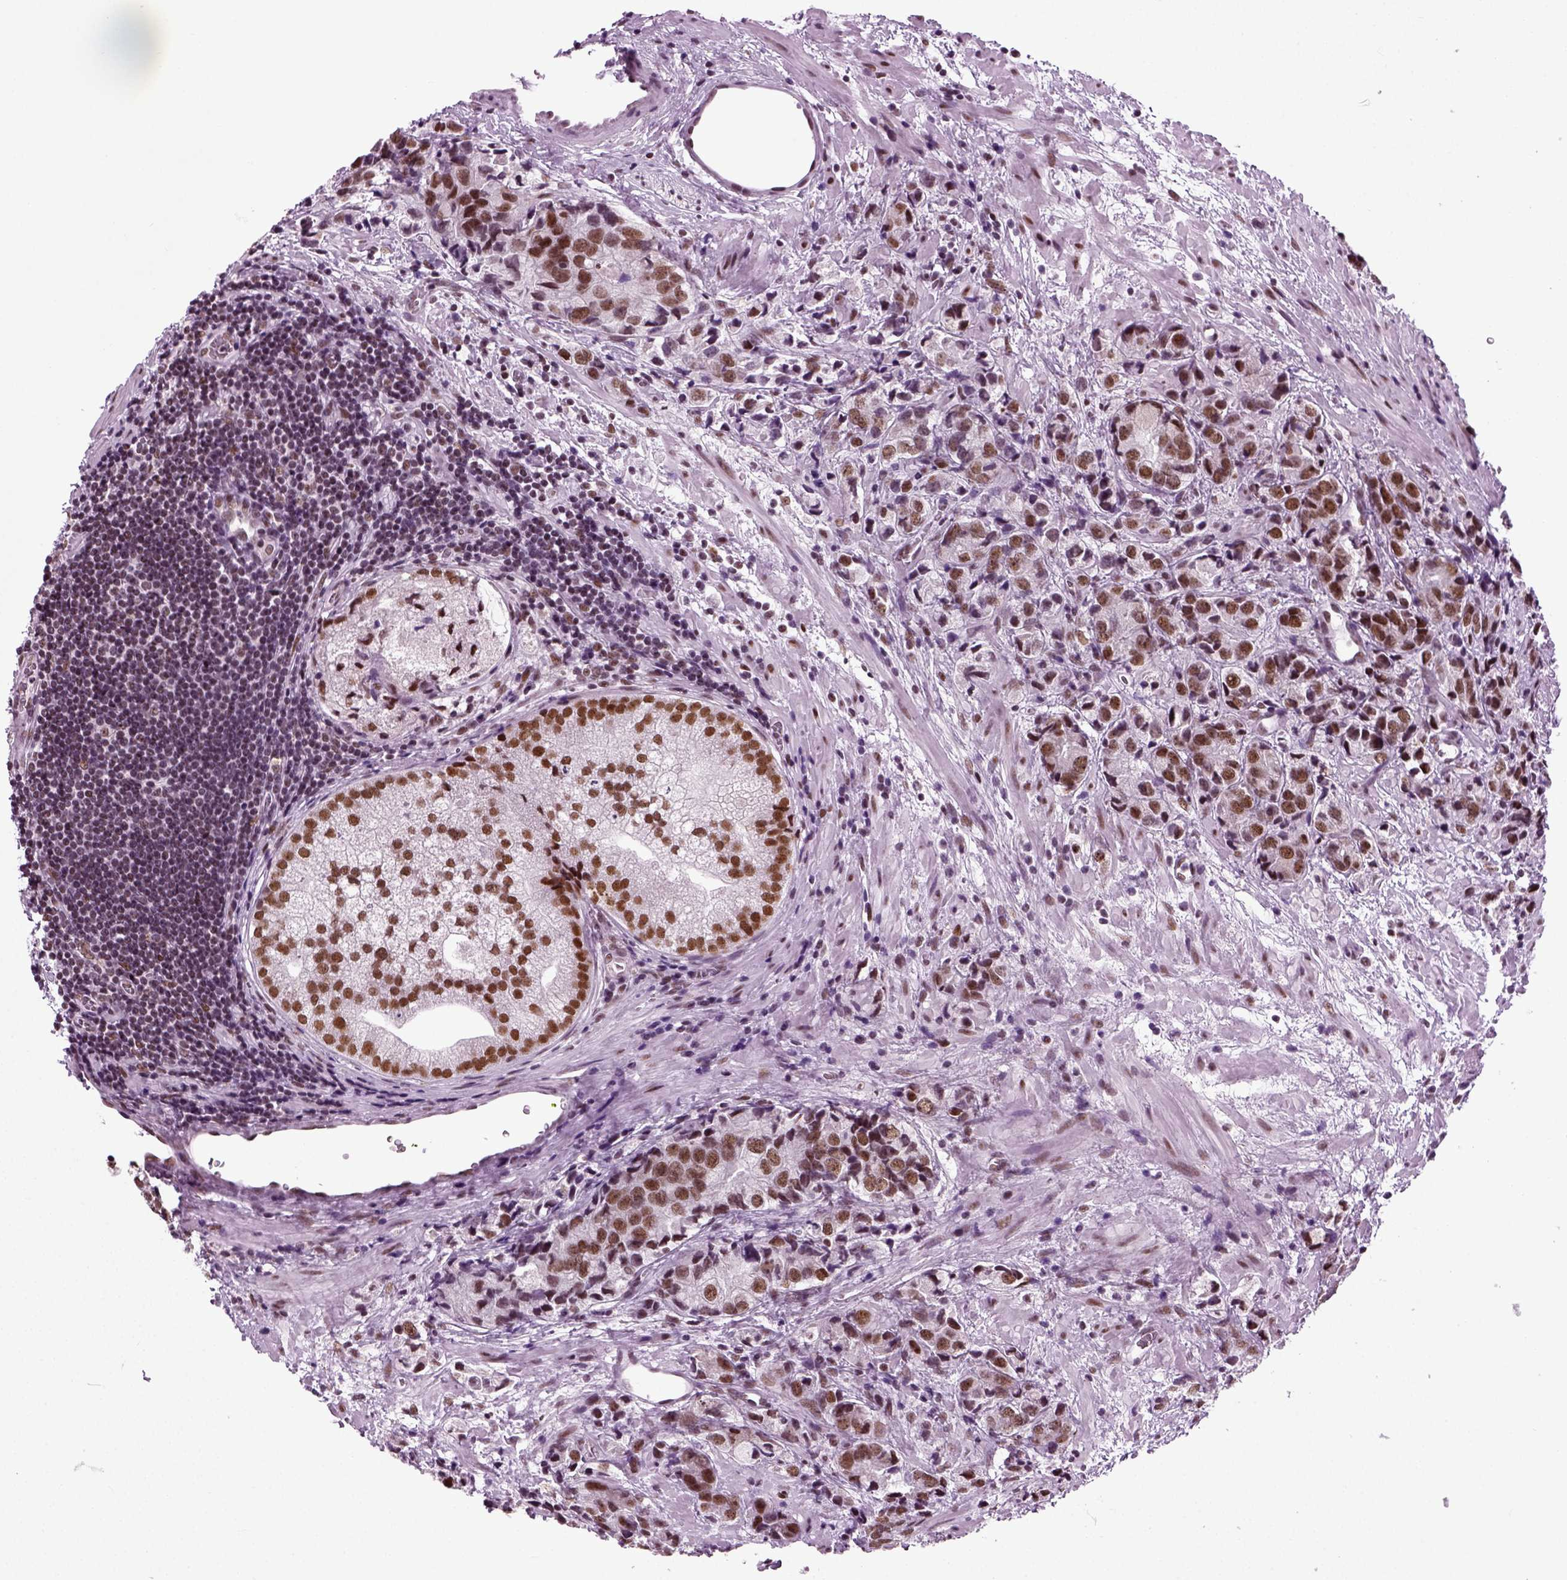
{"staining": {"intensity": "moderate", "quantity": "25%-75%", "location": "nuclear"}, "tissue": "prostate cancer", "cell_type": "Tumor cells", "image_type": "cancer", "snomed": [{"axis": "morphology", "description": "Adenocarcinoma, NOS"}, {"axis": "topography", "description": "Prostate and seminal vesicle, NOS"}], "caption": "Human prostate adenocarcinoma stained with a protein marker reveals moderate staining in tumor cells.", "gene": "RCOR3", "patient": {"sex": "male", "age": 63}}